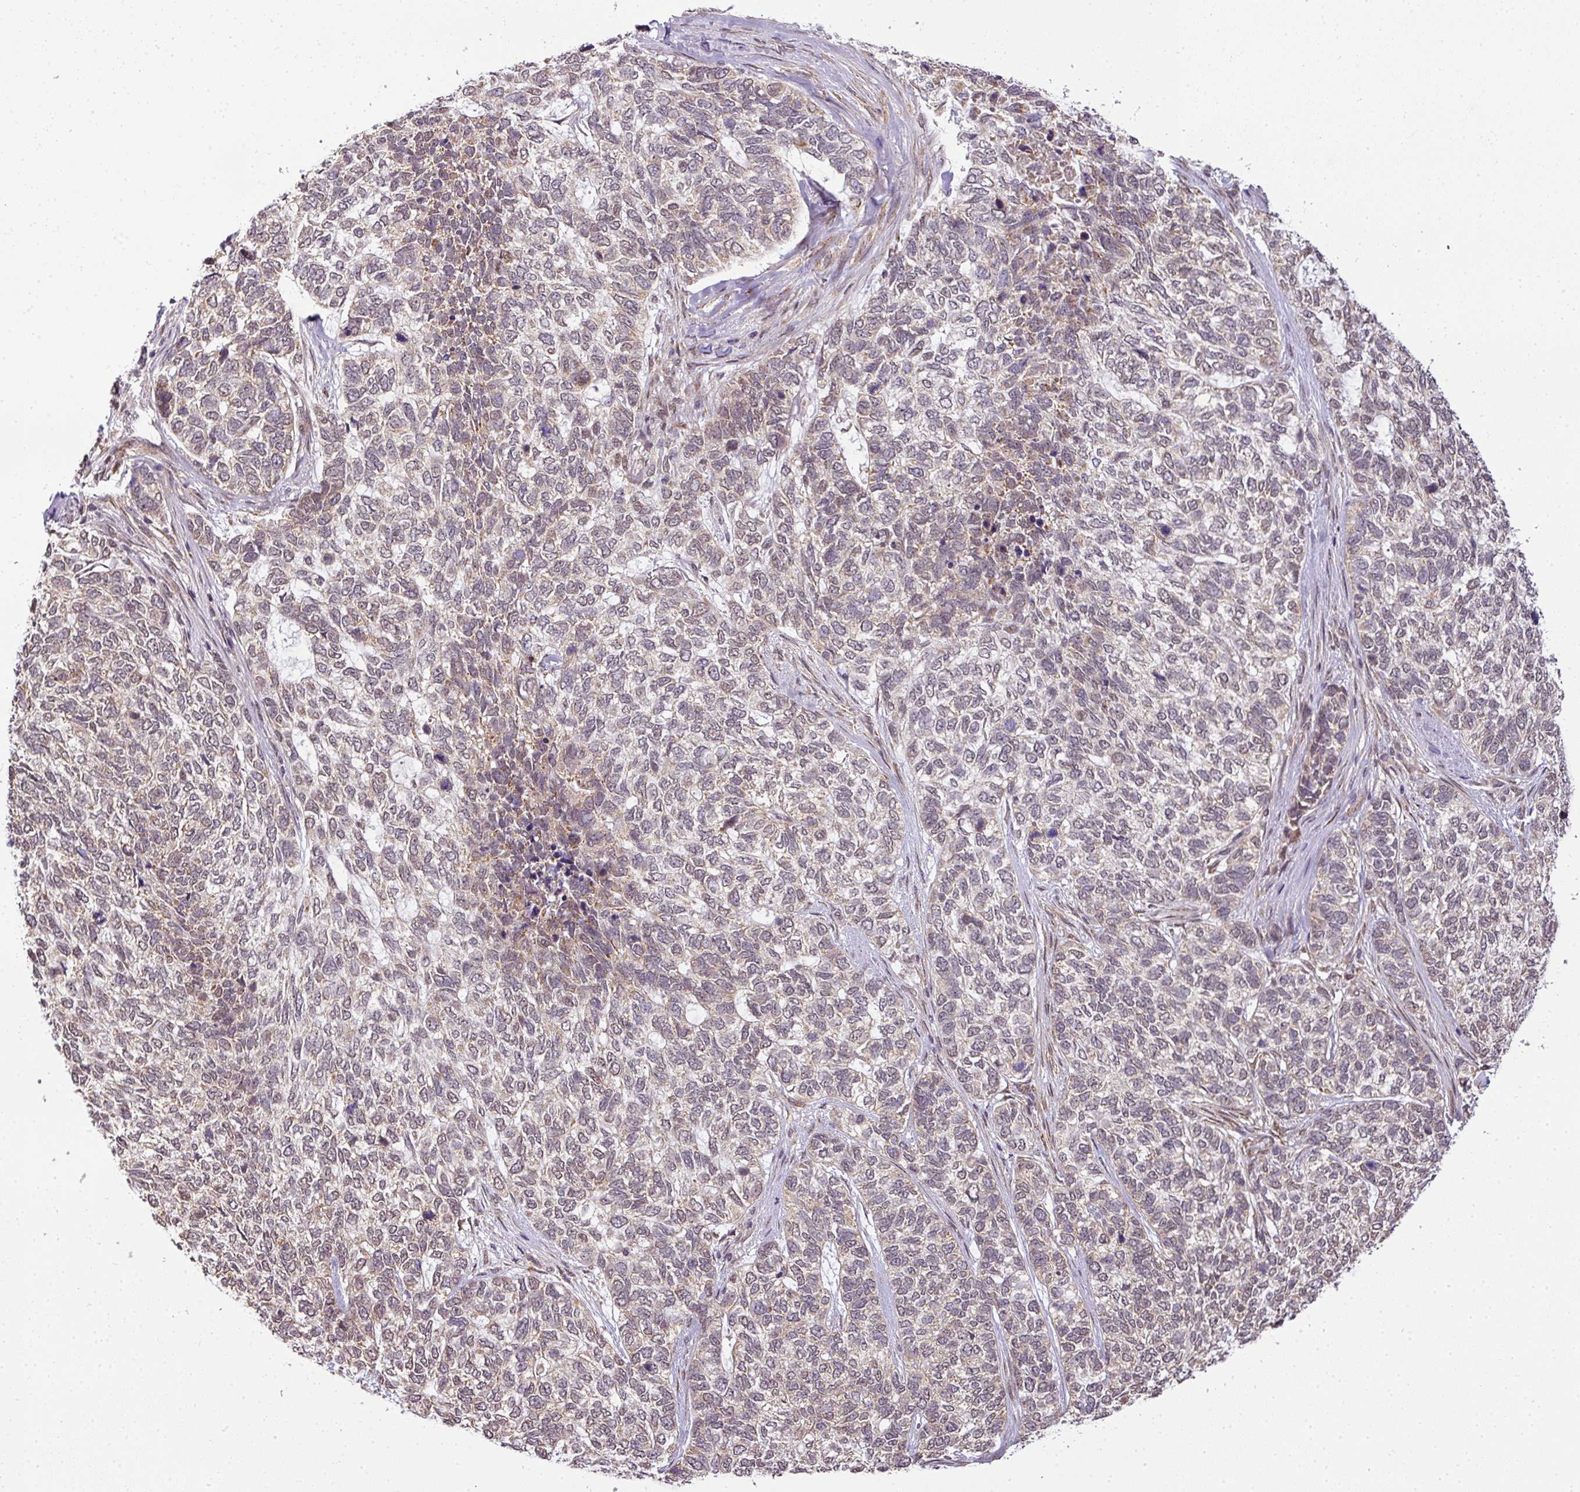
{"staining": {"intensity": "weak", "quantity": "25%-75%", "location": "cytoplasmic/membranous"}, "tissue": "skin cancer", "cell_type": "Tumor cells", "image_type": "cancer", "snomed": [{"axis": "morphology", "description": "Basal cell carcinoma"}, {"axis": "topography", "description": "Skin"}], "caption": "A brown stain shows weak cytoplasmic/membranous staining of a protein in human skin basal cell carcinoma tumor cells.", "gene": "C1orf226", "patient": {"sex": "female", "age": 65}}